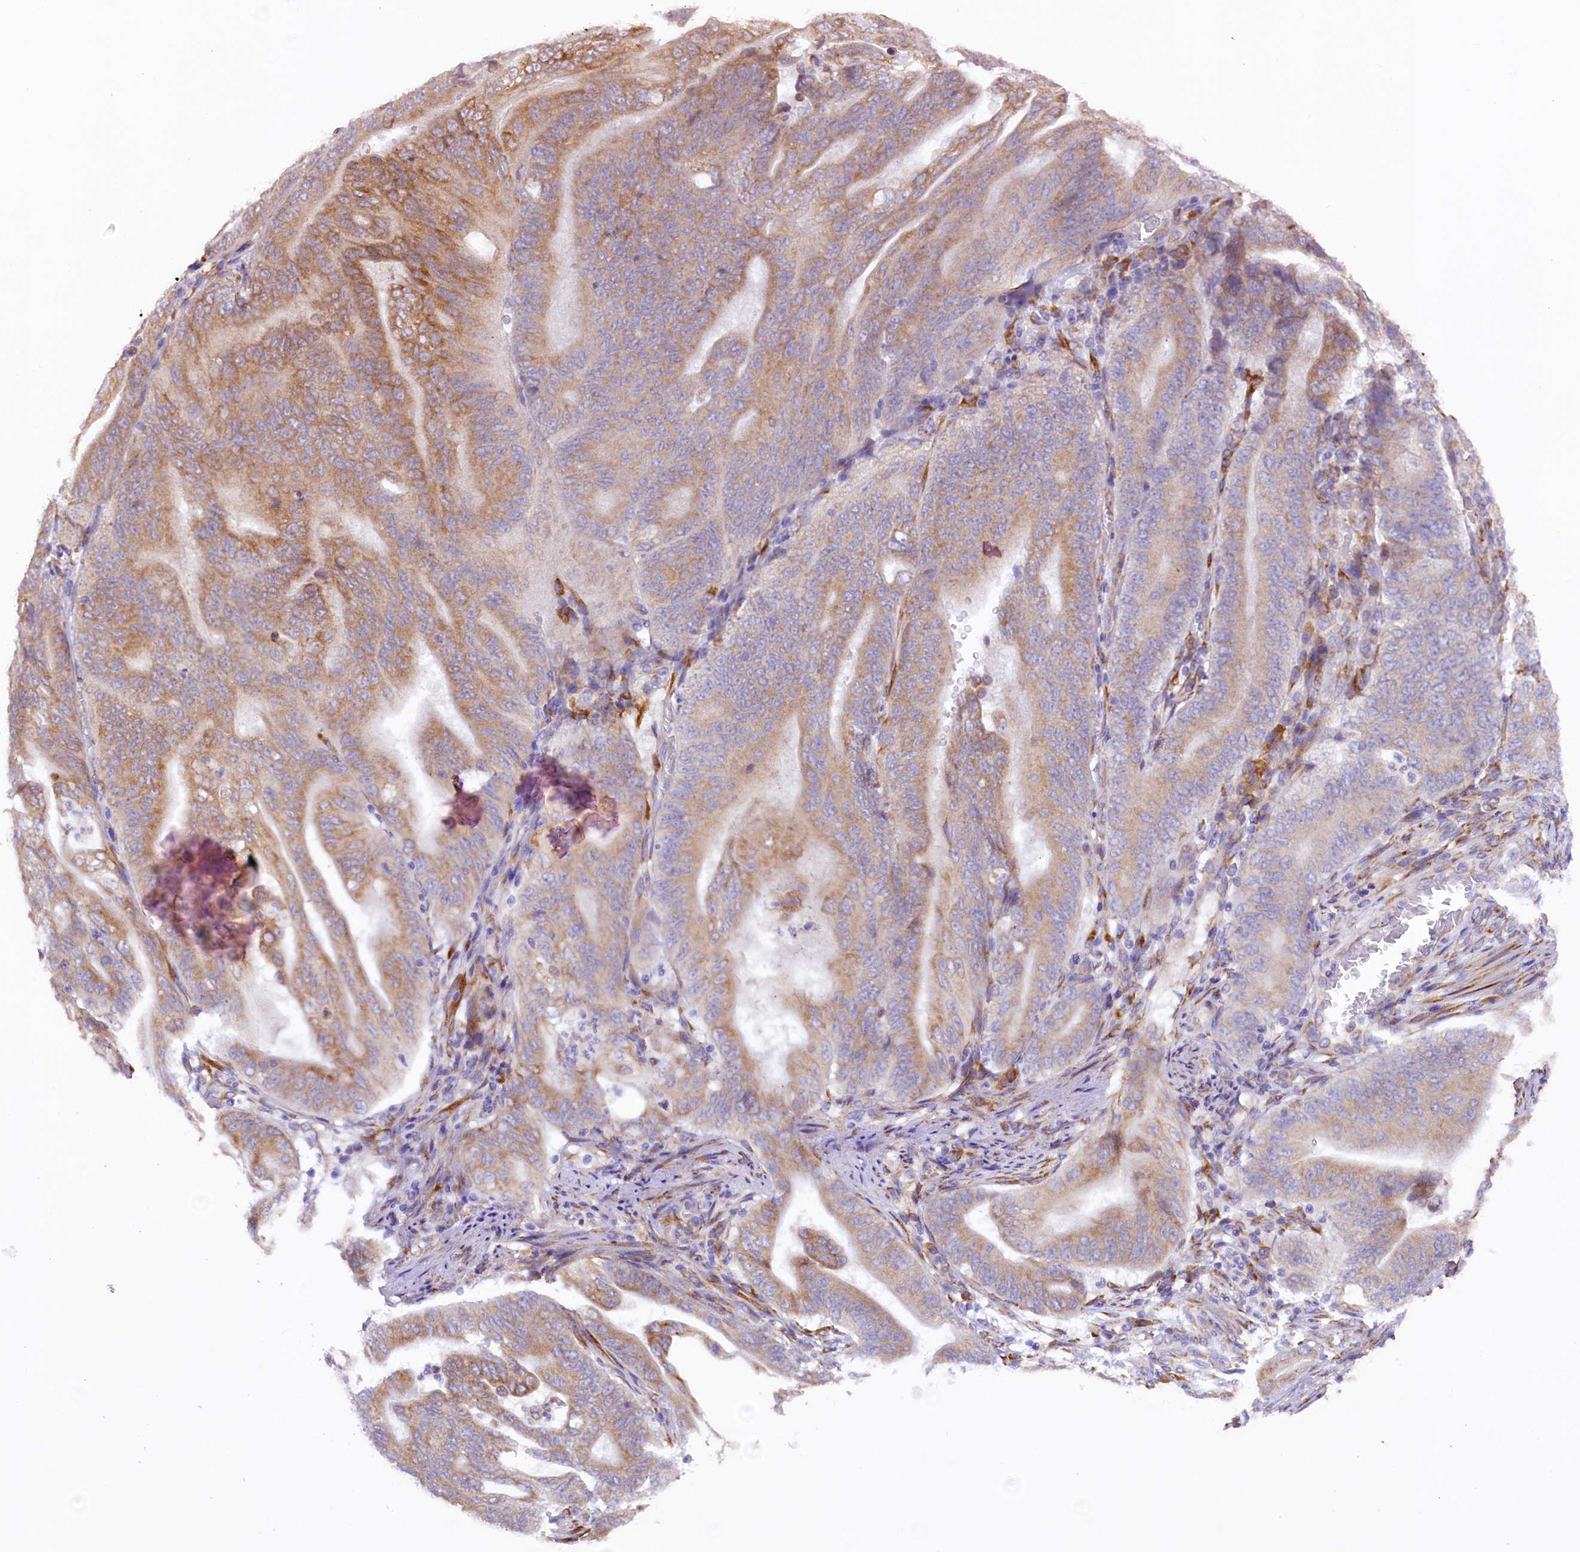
{"staining": {"intensity": "moderate", "quantity": ">75%", "location": "cytoplasmic/membranous"}, "tissue": "stomach cancer", "cell_type": "Tumor cells", "image_type": "cancer", "snomed": [{"axis": "morphology", "description": "Adenocarcinoma, NOS"}, {"axis": "topography", "description": "Stomach"}], "caption": "IHC of human stomach cancer (adenocarcinoma) shows medium levels of moderate cytoplasmic/membranous positivity in approximately >75% of tumor cells.", "gene": "SSC5D", "patient": {"sex": "female", "age": 73}}